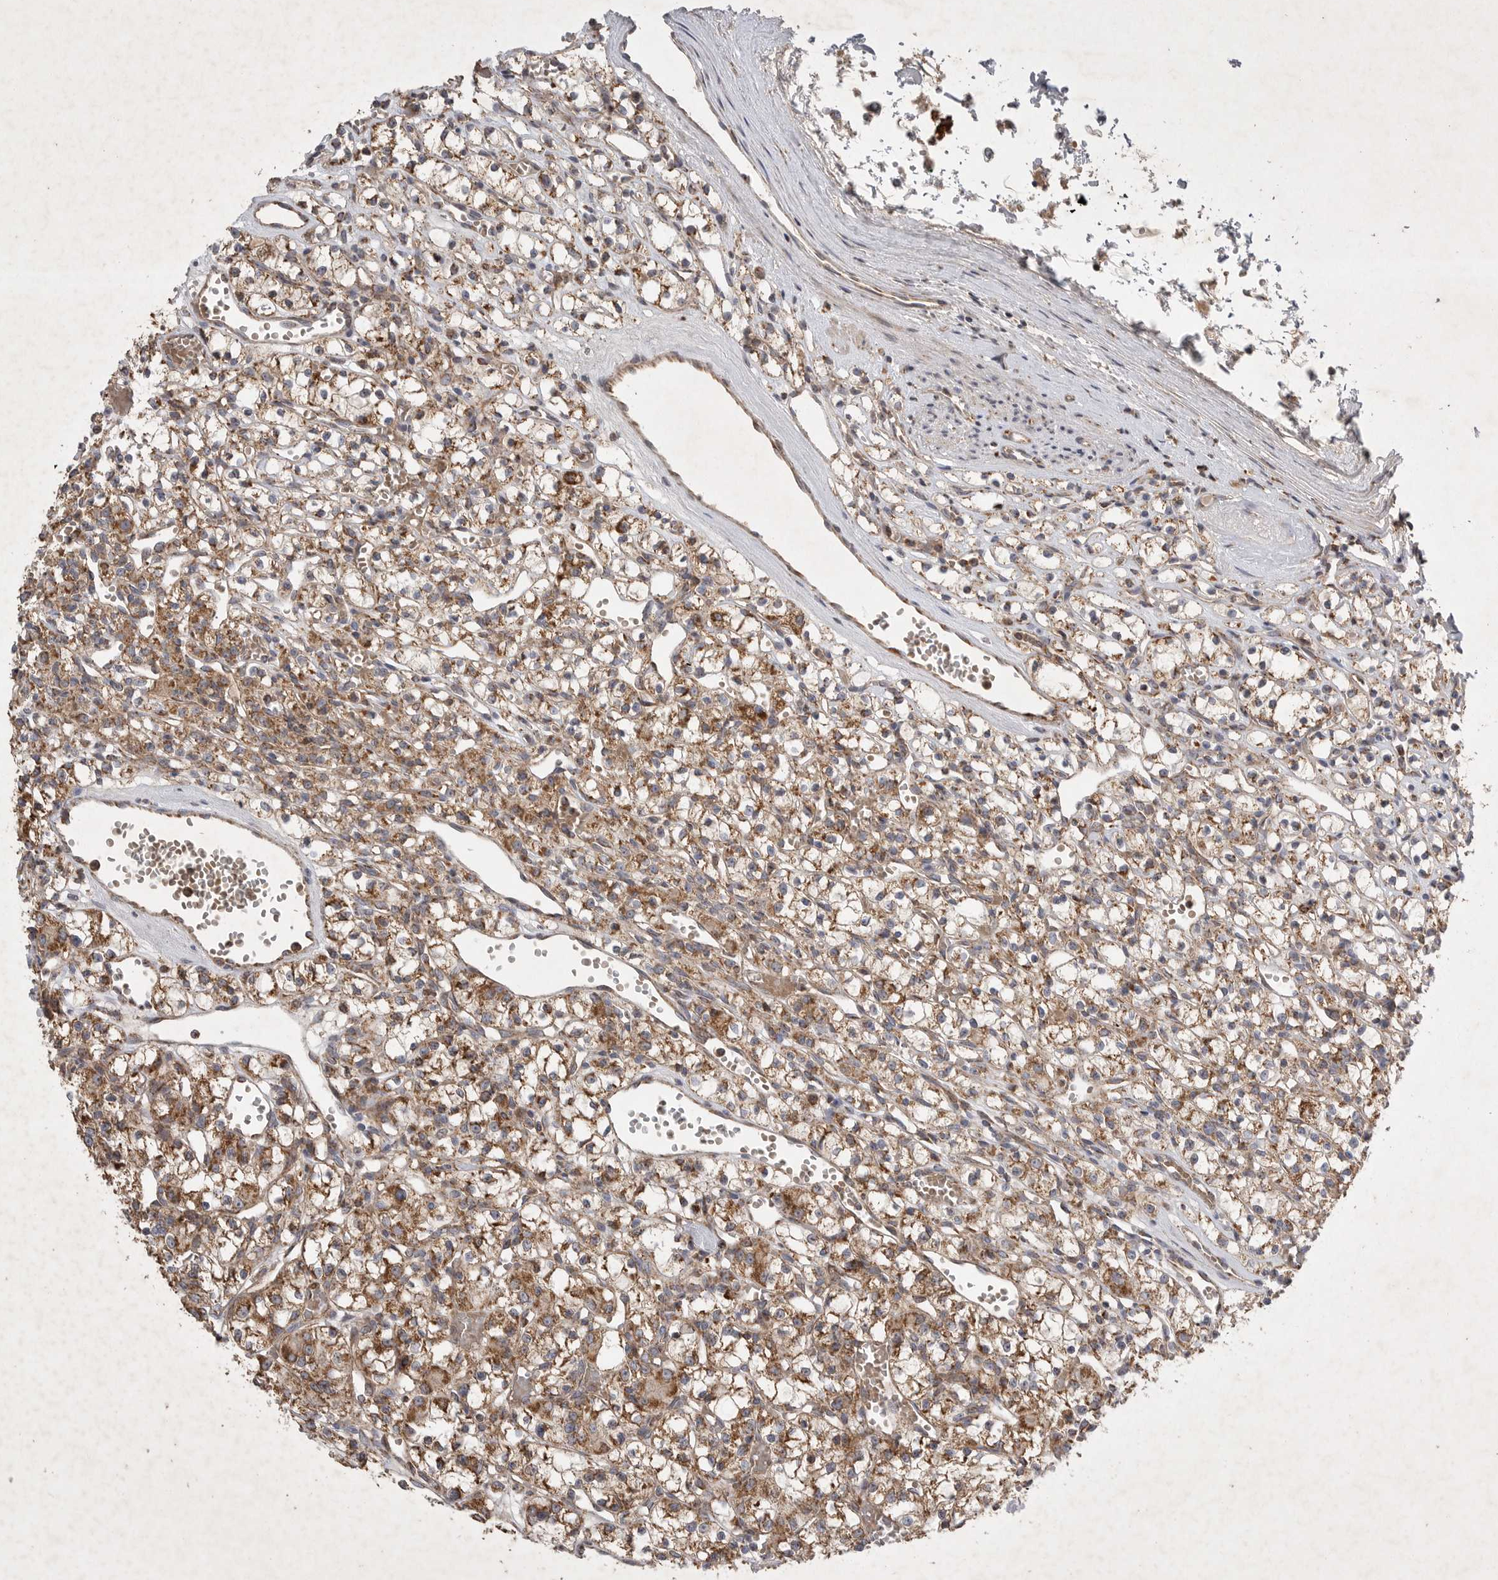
{"staining": {"intensity": "moderate", "quantity": ">75%", "location": "cytoplasmic/membranous"}, "tissue": "renal cancer", "cell_type": "Tumor cells", "image_type": "cancer", "snomed": [{"axis": "morphology", "description": "Adenocarcinoma, NOS"}, {"axis": "topography", "description": "Kidney"}], "caption": "A histopathology image of human renal cancer stained for a protein reveals moderate cytoplasmic/membranous brown staining in tumor cells.", "gene": "KIF21B", "patient": {"sex": "female", "age": 59}}